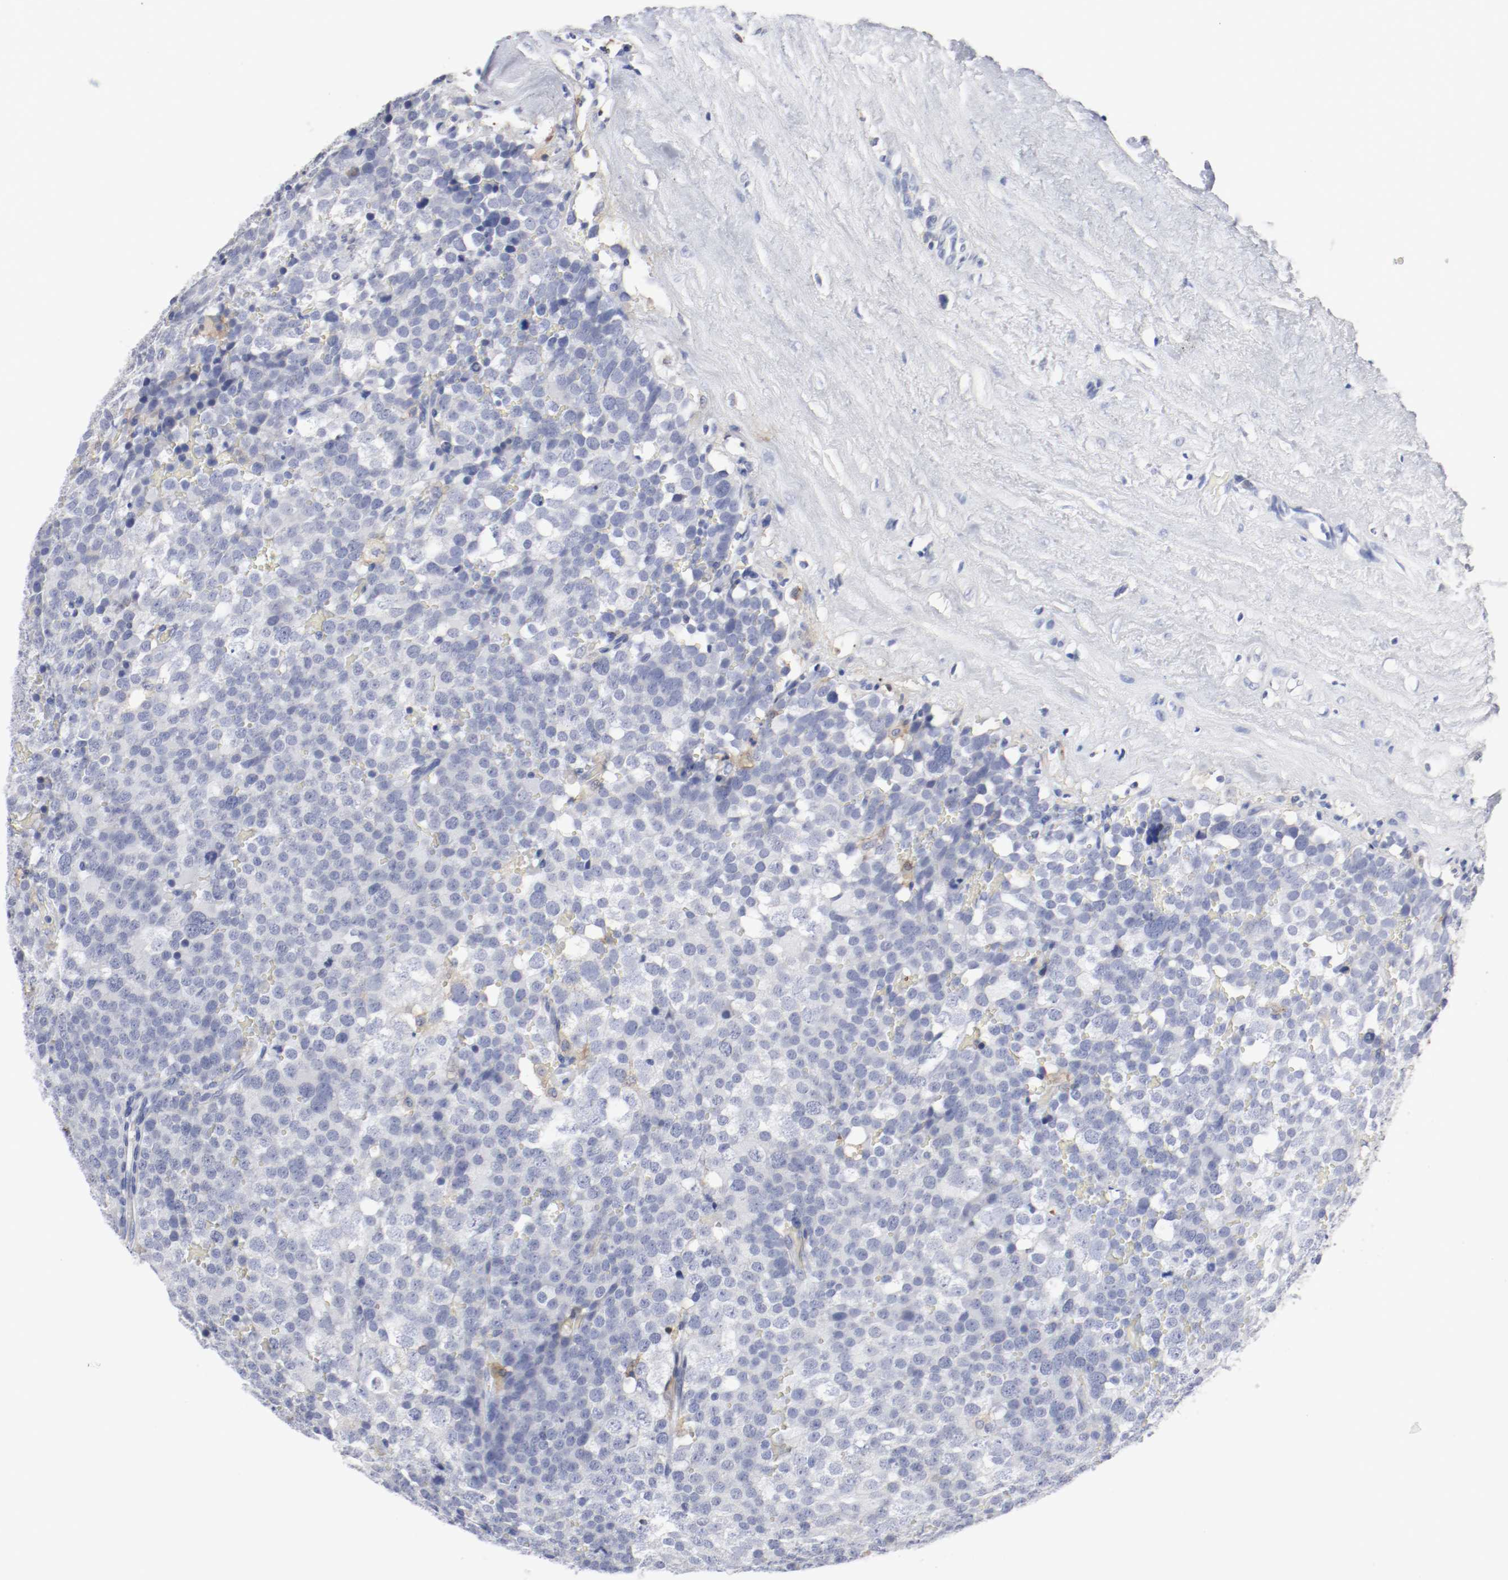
{"staining": {"intensity": "negative", "quantity": "none", "location": "none"}, "tissue": "testis cancer", "cell_type": "Tumor cells", "image_type": "cancer", "snomed": [{"axis": "morphology", "description": "Seminoma, NOS"}, {"axis": "topography", "description": "Testis"}], "caption": "Tumor cells are negative for protein expression in human testis cancer.", "gene": "ITGAX", "patient": {"sex": "male", "age": 71}}